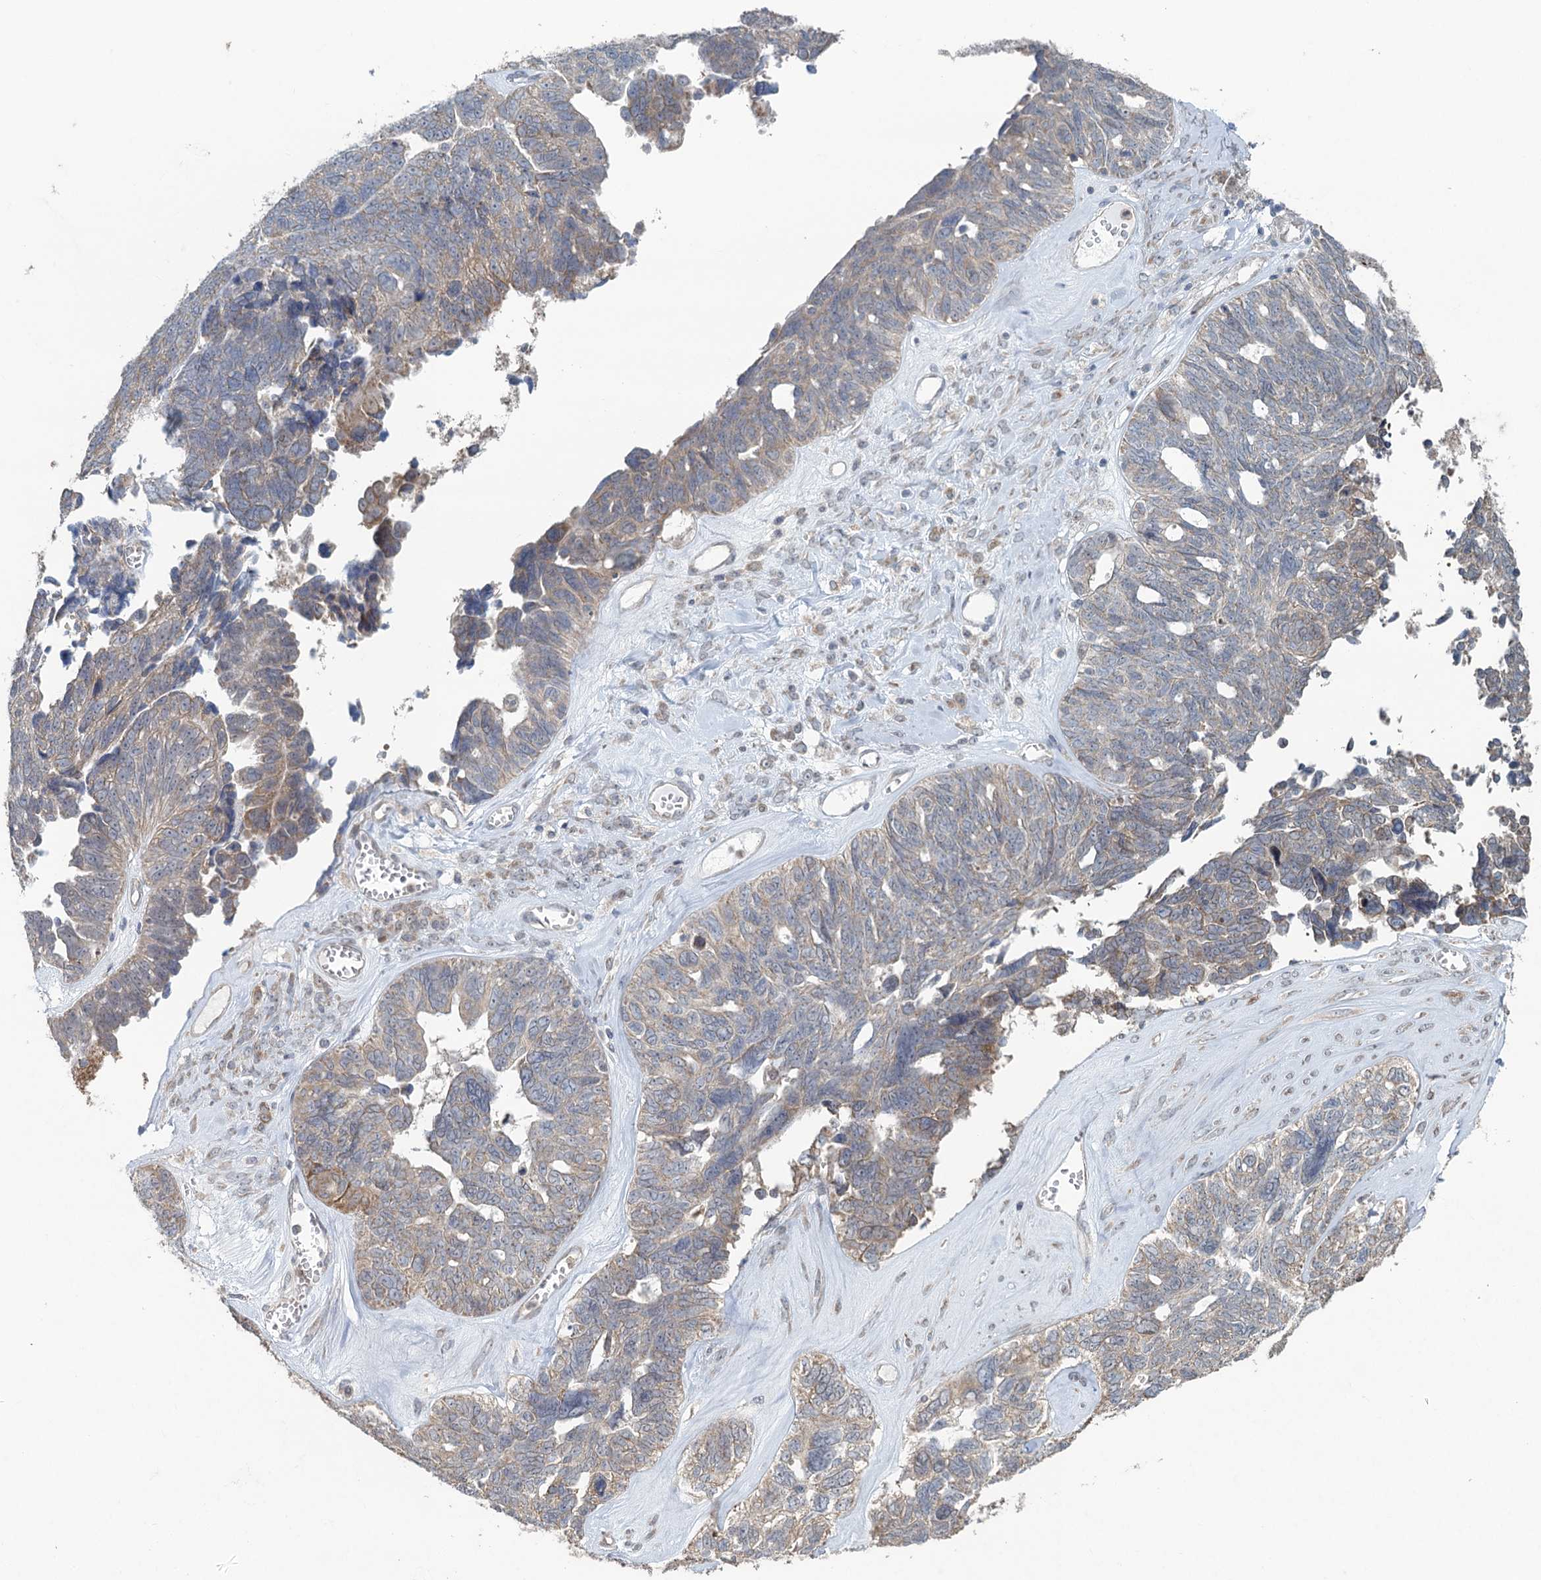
{"staining": {"intensity": "weak", "quantity": "25%-75%", "location": "cytoplasmic/membranous"}, "tissue": "ovarian cancer", "cell_type": "Tumor cells", "image_type": "cancer", "snomed": [{"axis": "morphology", "description": "Cystadenocarcinoma, serous, NOS"}, {"axis": "topography", "description": "Ovary"}], "caption": "Immunohistochemistry staining of ovarian serous cystadenocarcinoma, which shows low levels of weak cytoplasmic/membranous positivity in approximately 25%-75% of tumor cells indicating weak cytoplasmic/membranous protein staining. The staining was performed using DAB (3,3'-diaminobenzidine) (brown) for protein detection and nuclei were counterstained in hematoxylin (blue).", "gene": "TEX35", "patient": {"sex": "female", "age": 79}}